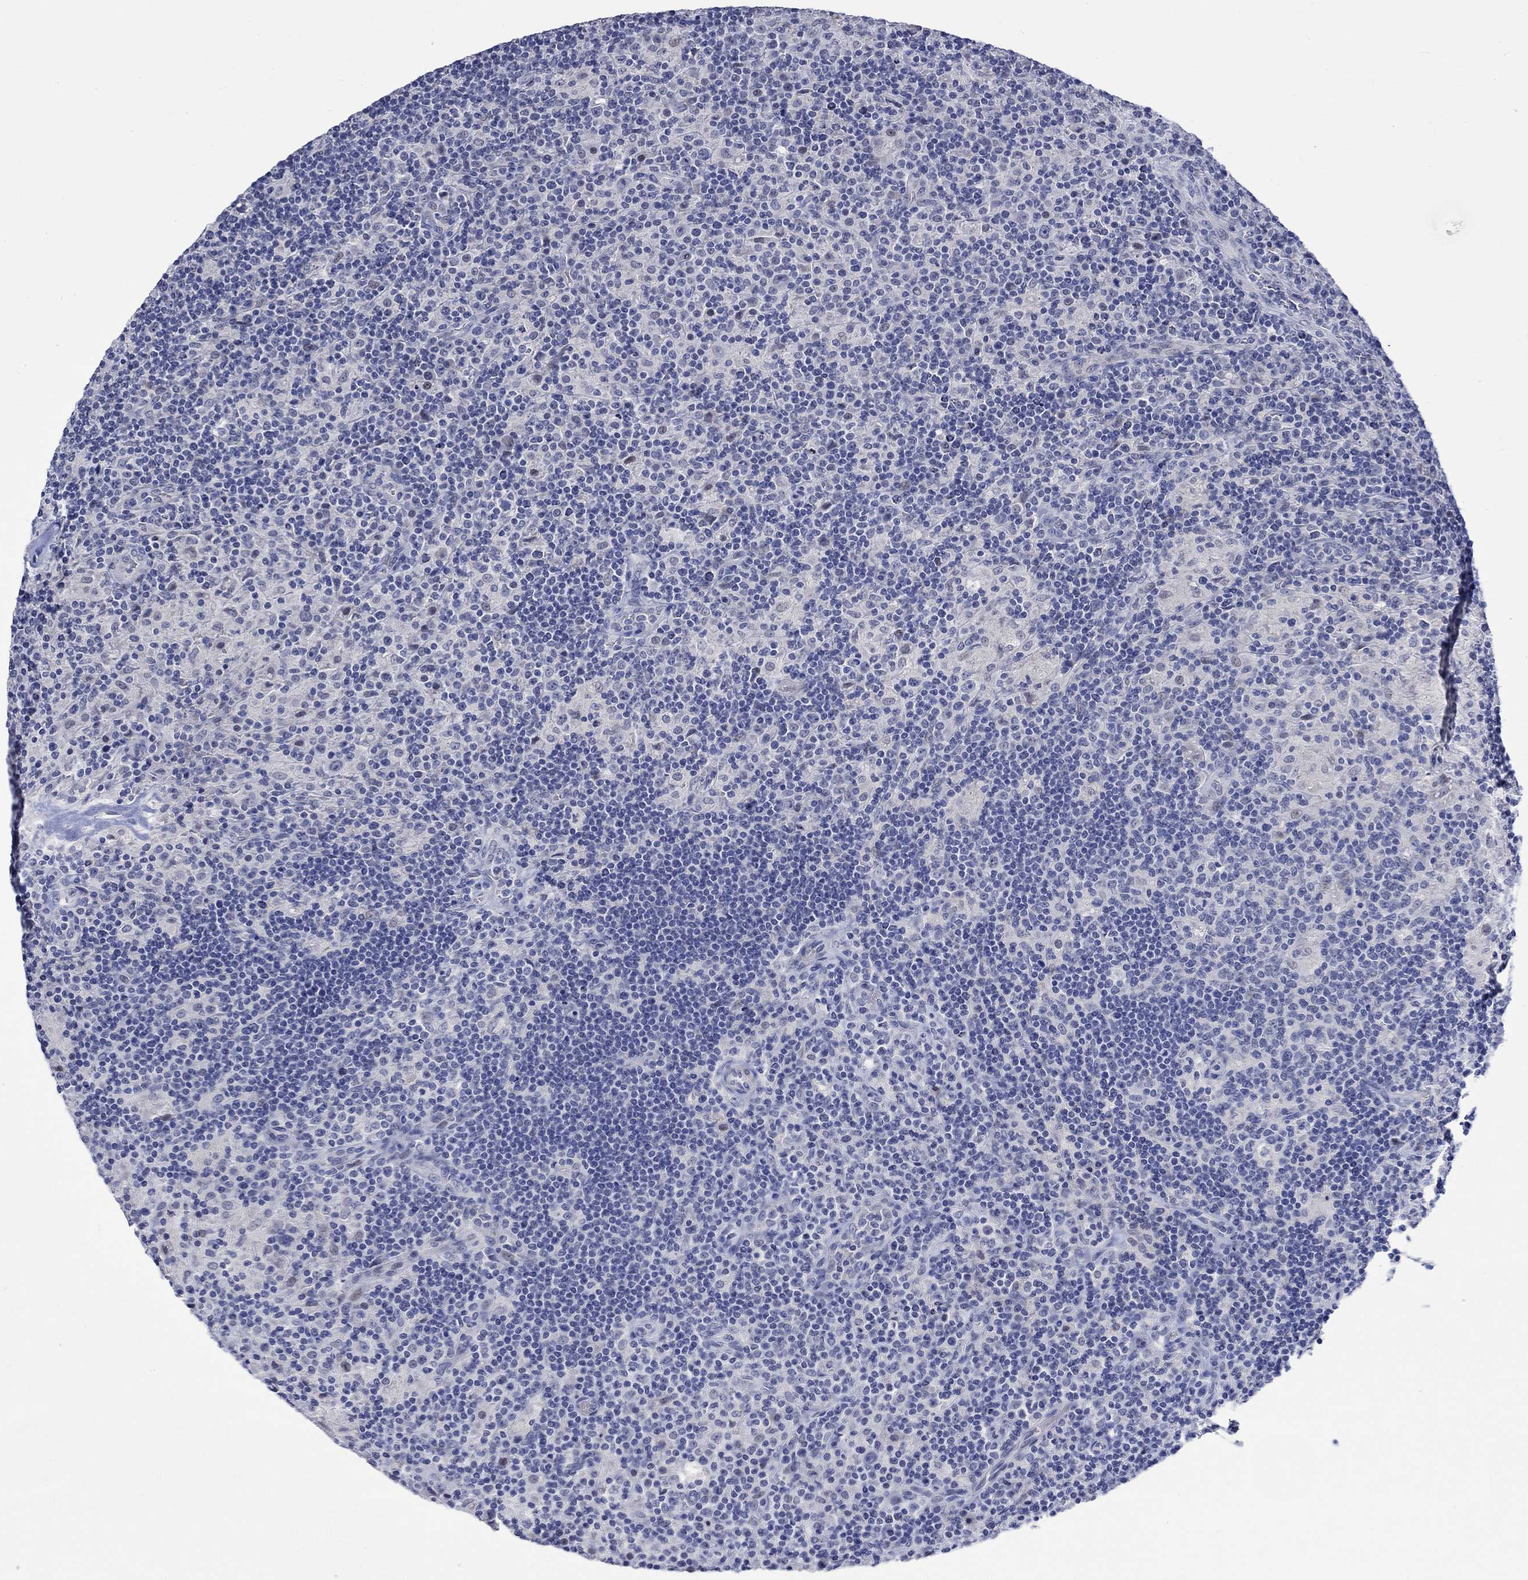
{"staining": {"intensity": "negative", "quantity": "none", "location": "none"}, "tissue": "lymphoma", "cell_type": "Tumor cells", "image_type": "cancer", "snomed": [{"axis": "morphology", "description": "Hodgkin's disease, NOS"}, {"axis": "topography", "description": "Lymph node"}], "caption": "A high-resolution photomicrograph shows immunohistochemistry staining of Hodgkin's disease, which displays no significant positivity in tumor cells.", "gene": "CRYAB", "patient": {"sex": "male", "age": 70}}